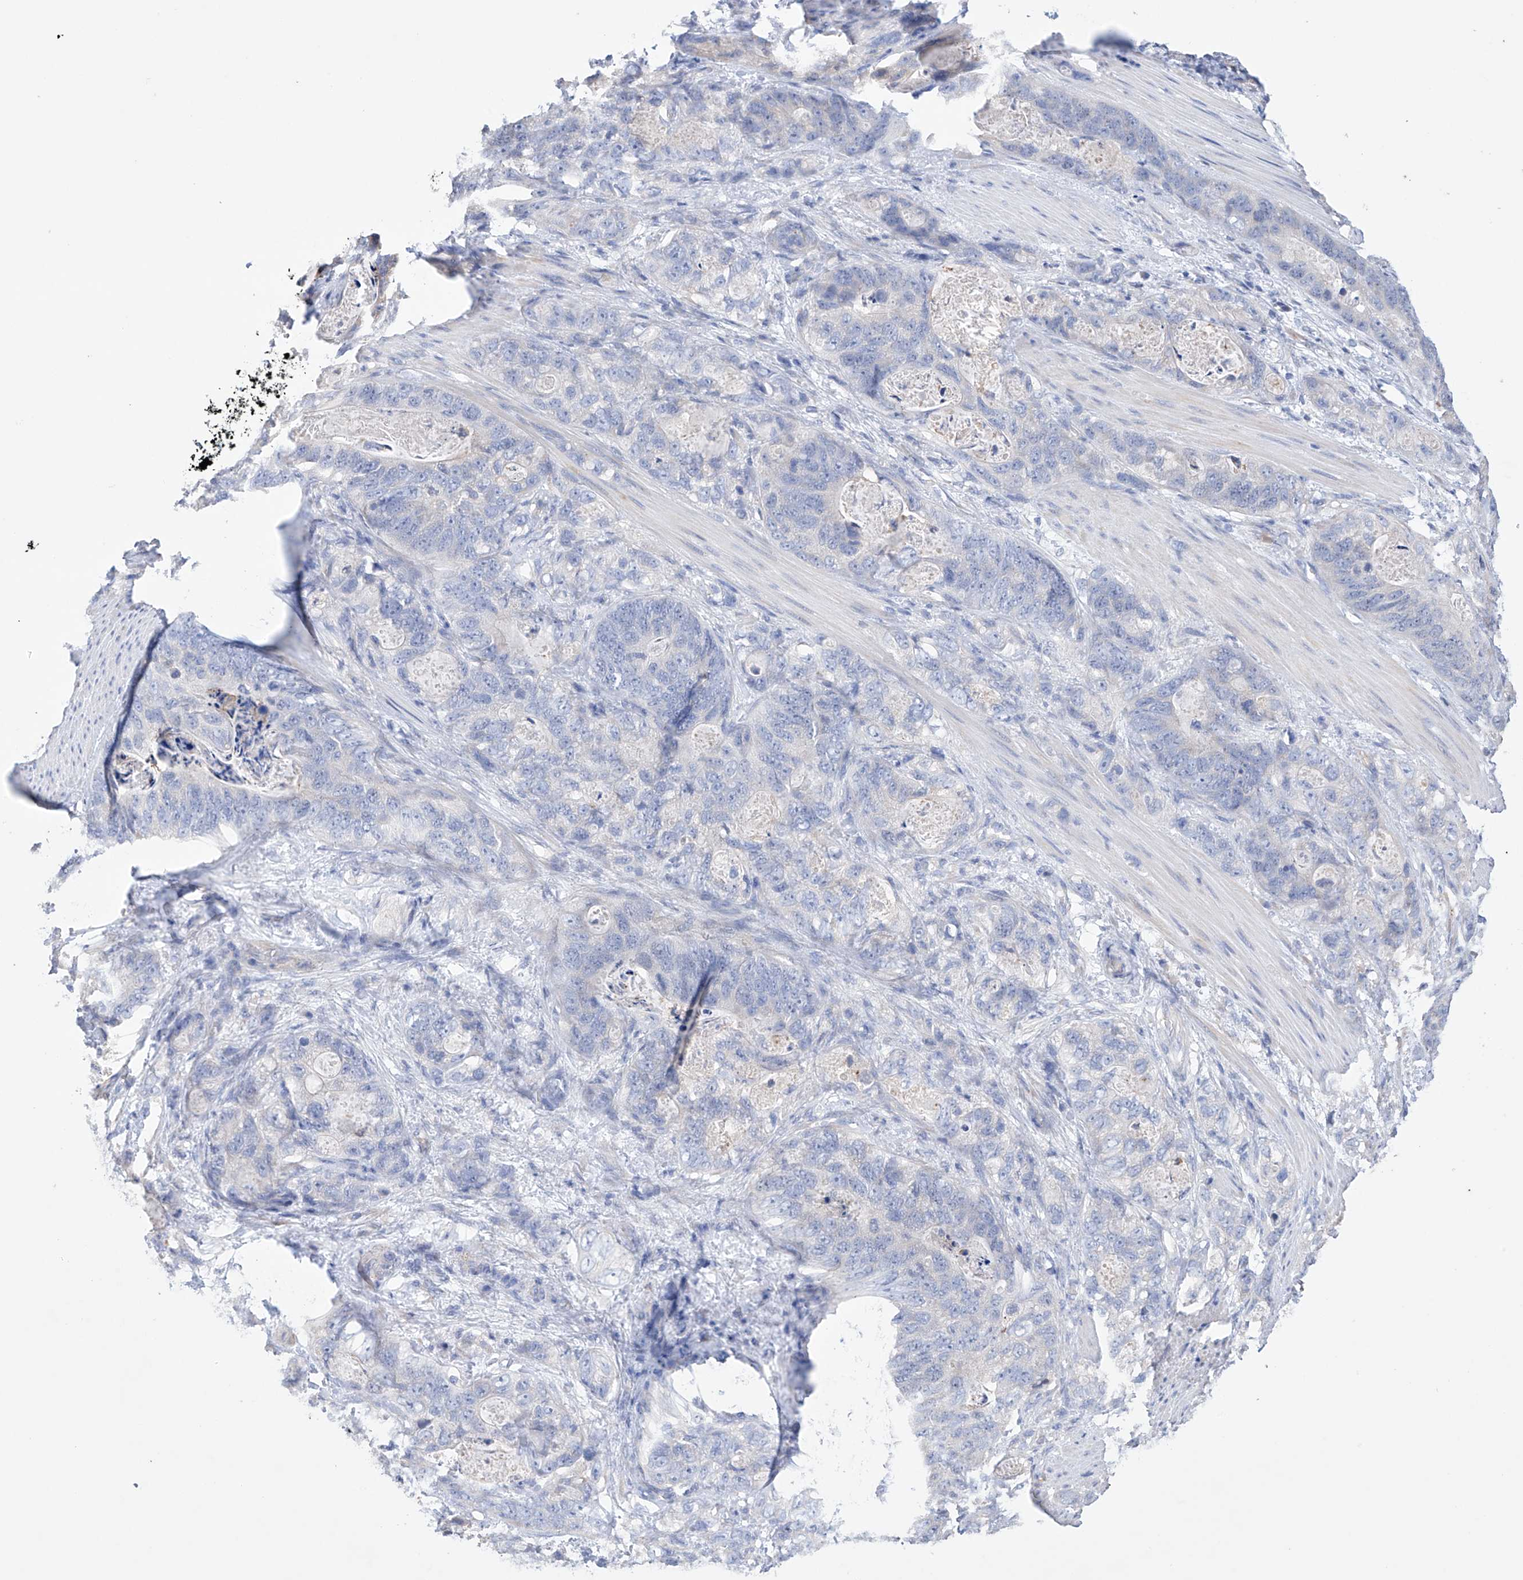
{"staining": {"intensity": "negative", "quantity": "none", "location": "none"}, "tissue": "stomach cancer", "cell_type": "Tumor cells", "image_type": "cancer", "snomed": [{"axis": "morphology", "description": "Normal tissue, NOS"}, {"axis": "morphology", "description": "Adenocarcinoma, NOS"}, {"axis": "topography", "description": "Stomach"}], "caption": "The image reveals no significant staining in tumor cells of adenocarcinoma (stomach).", "gene": "AFG1L", "patient": {"sex": "female", "age": 89}}